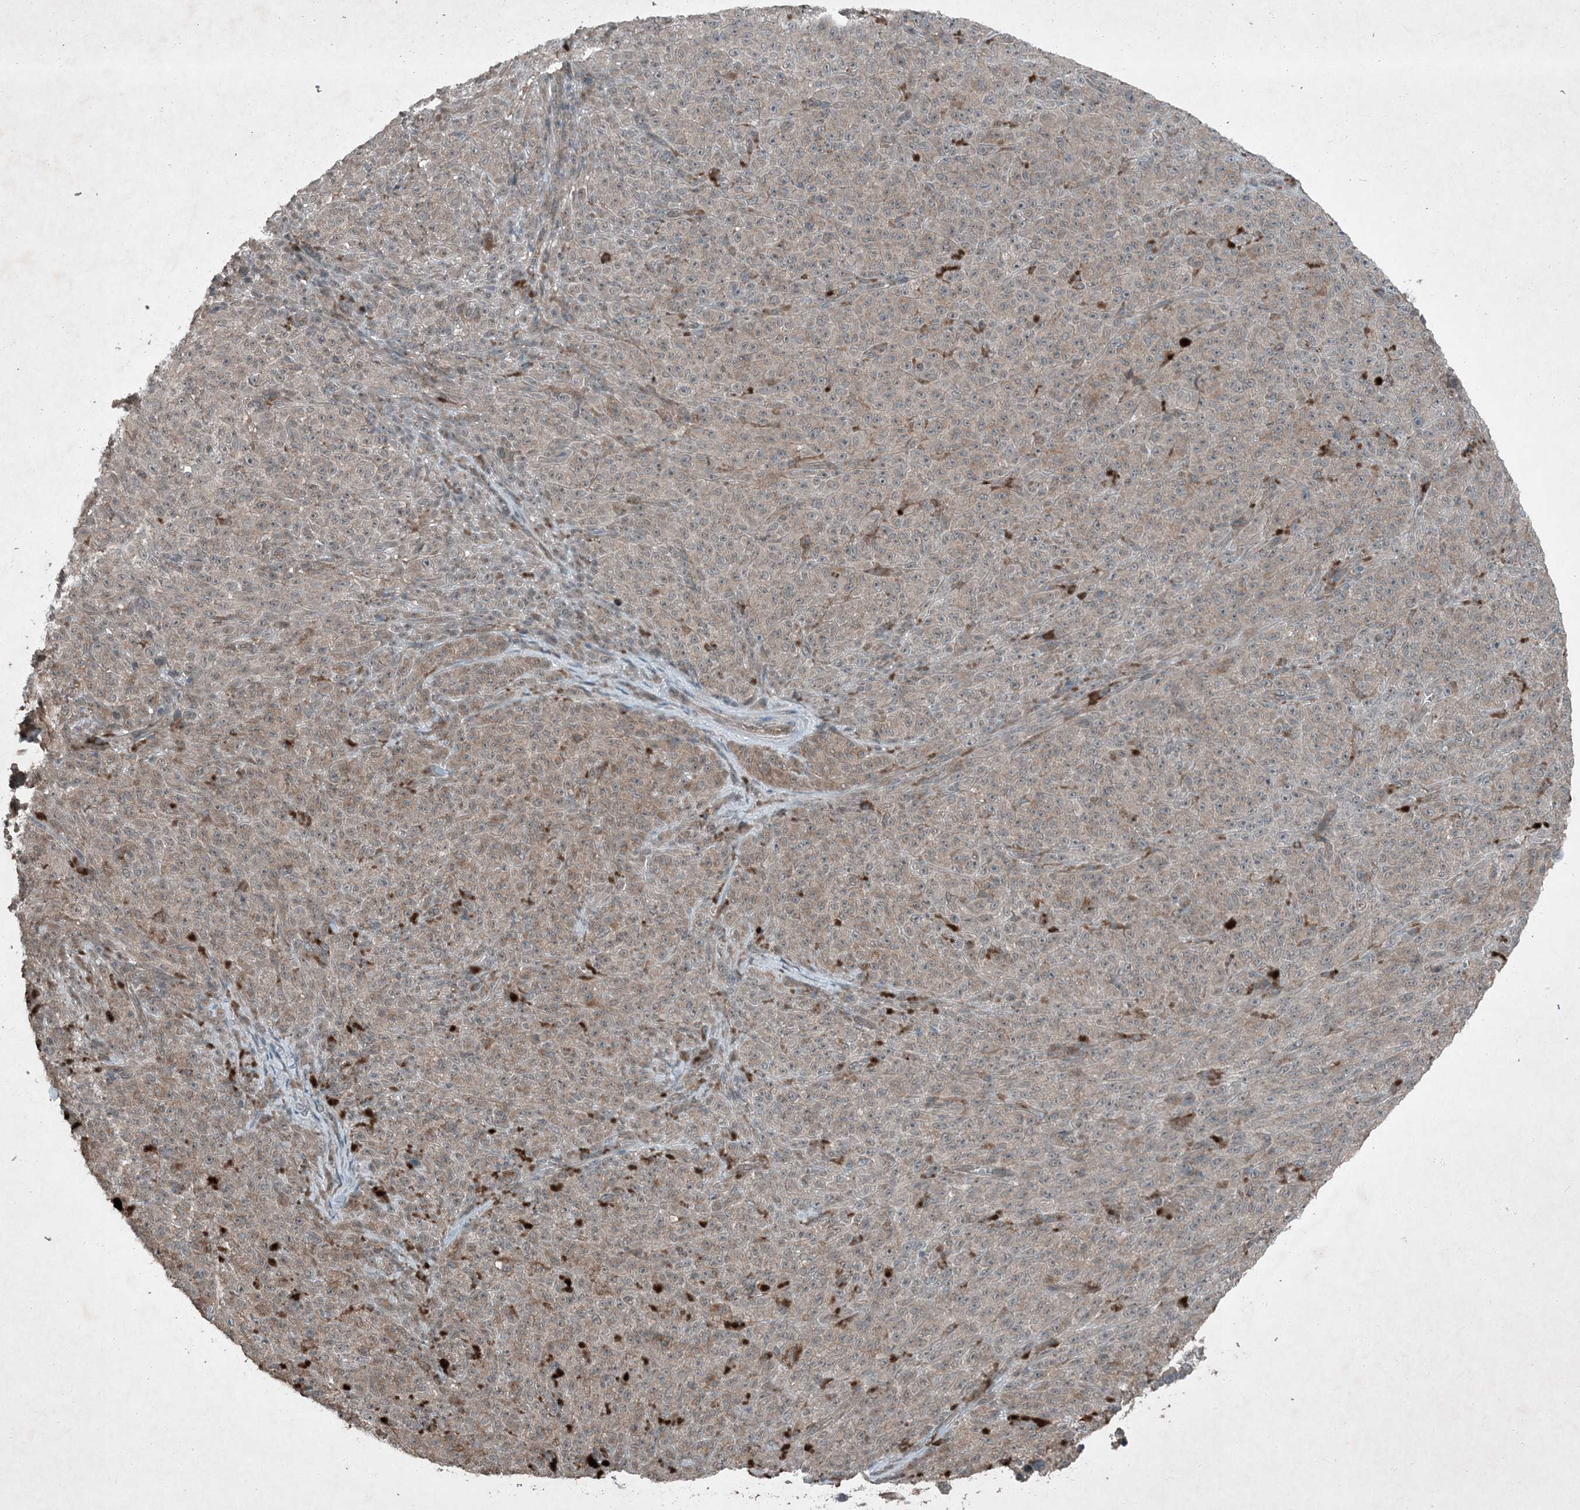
{"staining": {"intensity": "weak", "quantity": "25%-75%", "location": "cytoplasmic/membranous"}, "tissue": "melanoma", "cell_type": "Tumor cells", "image_type": "cancer", "snomed": [{"axis": "morphology", "description": "Malignant melanoma, NOS"}, {"axis": "topography", "description": "Skin"}], "caption": "Malignant melanoma tissue demonstrates weak cytoplasmic/membranous positivity in about 25%-75% of tumor cells", "gene": "MDN1", "patient": {"sex": "female", "age": 82}}